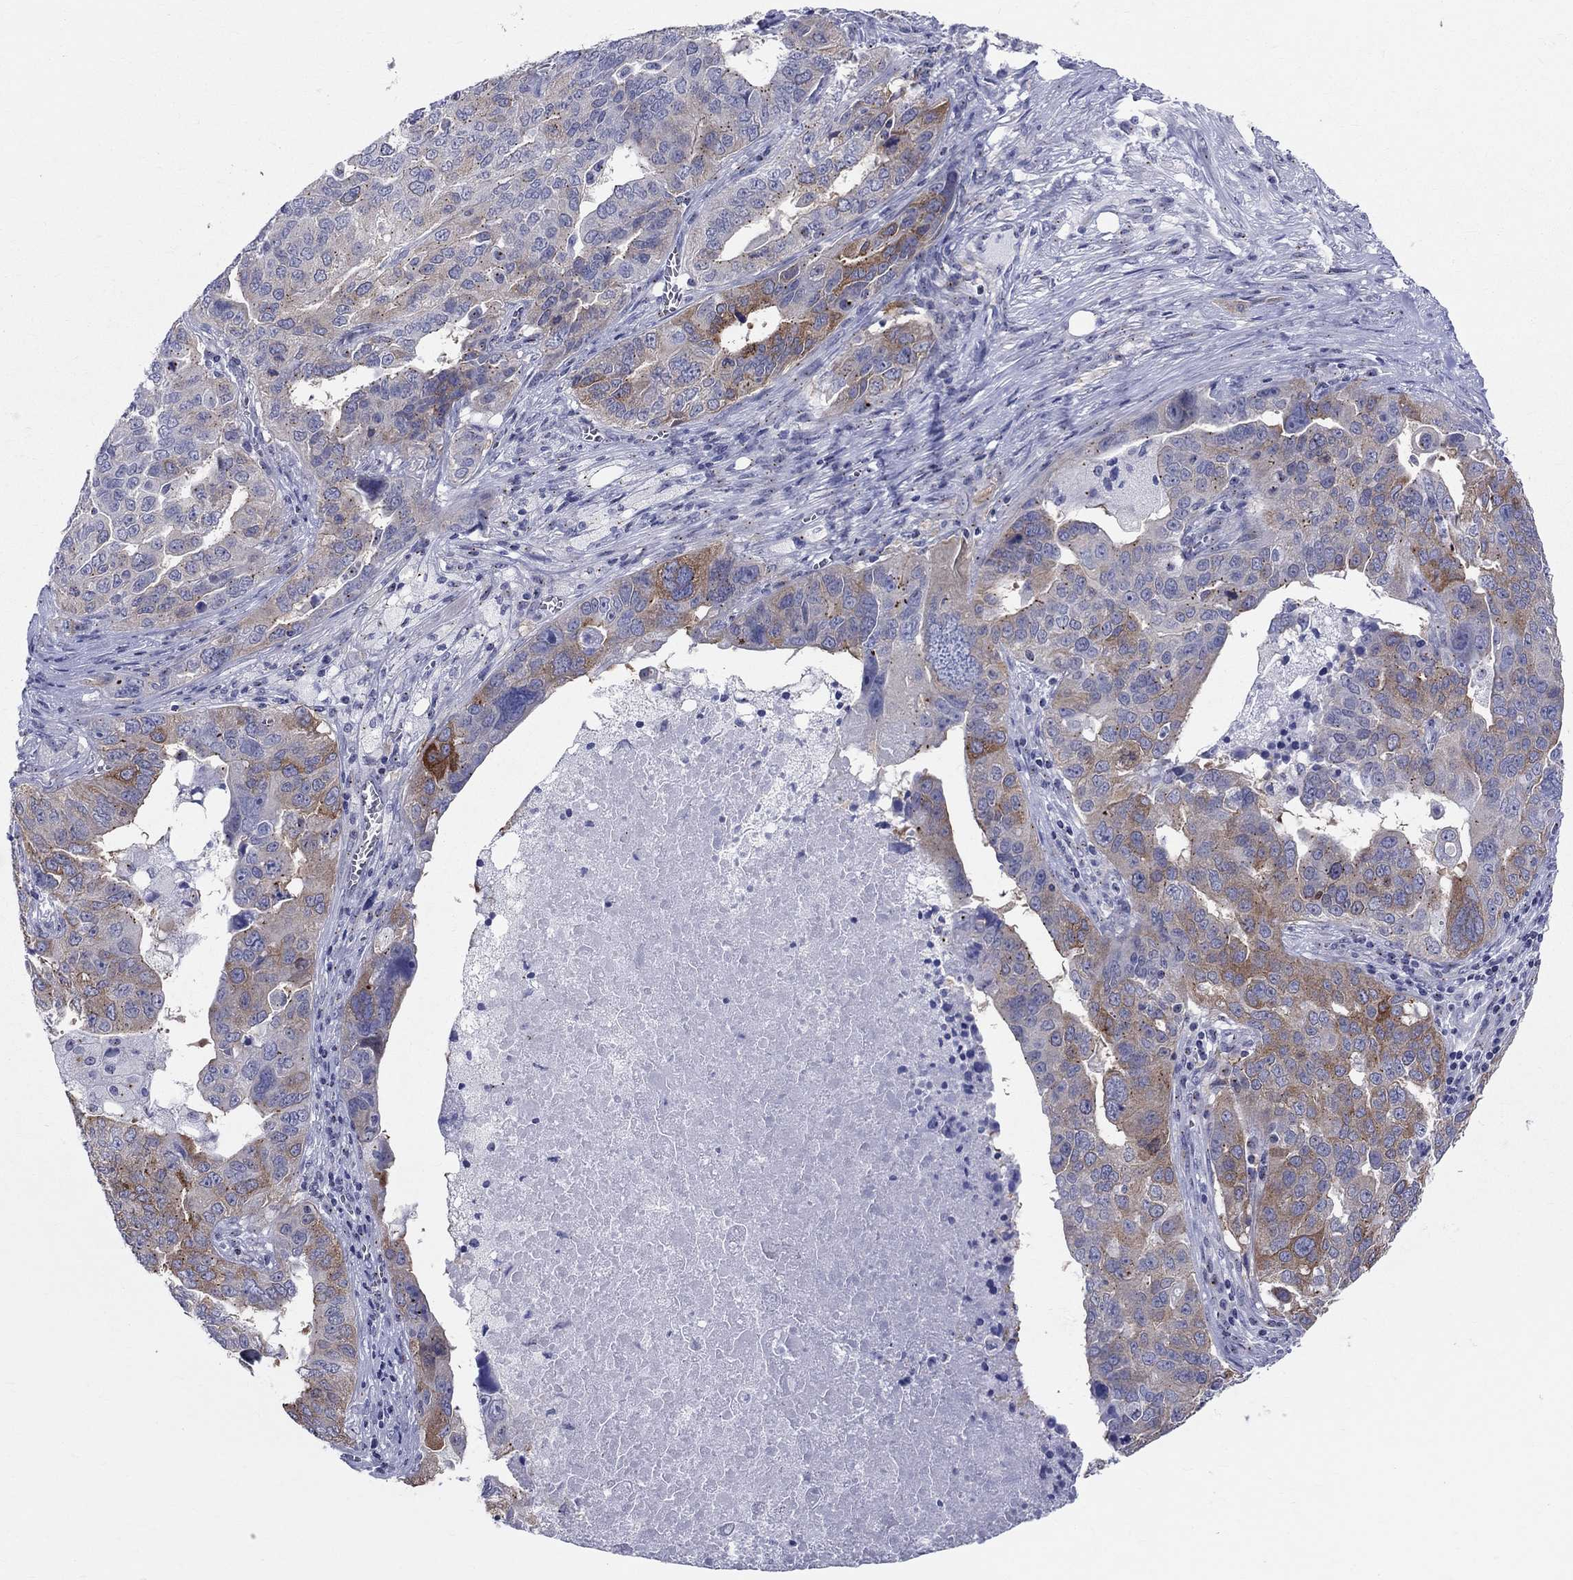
{"staining": {"intensity": "moderate", "quantity": "25%-75%", "location": "cytoplasmic/membranous"}, "tissue": "ovarian cancer", "cell_type": "Tumor cells", "image_type": "cancer", "snomed": [{"axis": "morphology", "description": "Carcinoma, endometroid"}, {"axis": "topography", "description": "Soft tissue"}, {"axis": "topography", "description": "Ovary"}], "caption": "IHC of human ovarian cancer (endometroid carcinoma) exhibits medium levels of moderate cytoplasmic/membranous expression in approximately 25%-75% of tumor cells.", "gene": "CEP43", "patient": {"sex": "female", "age": 52}}